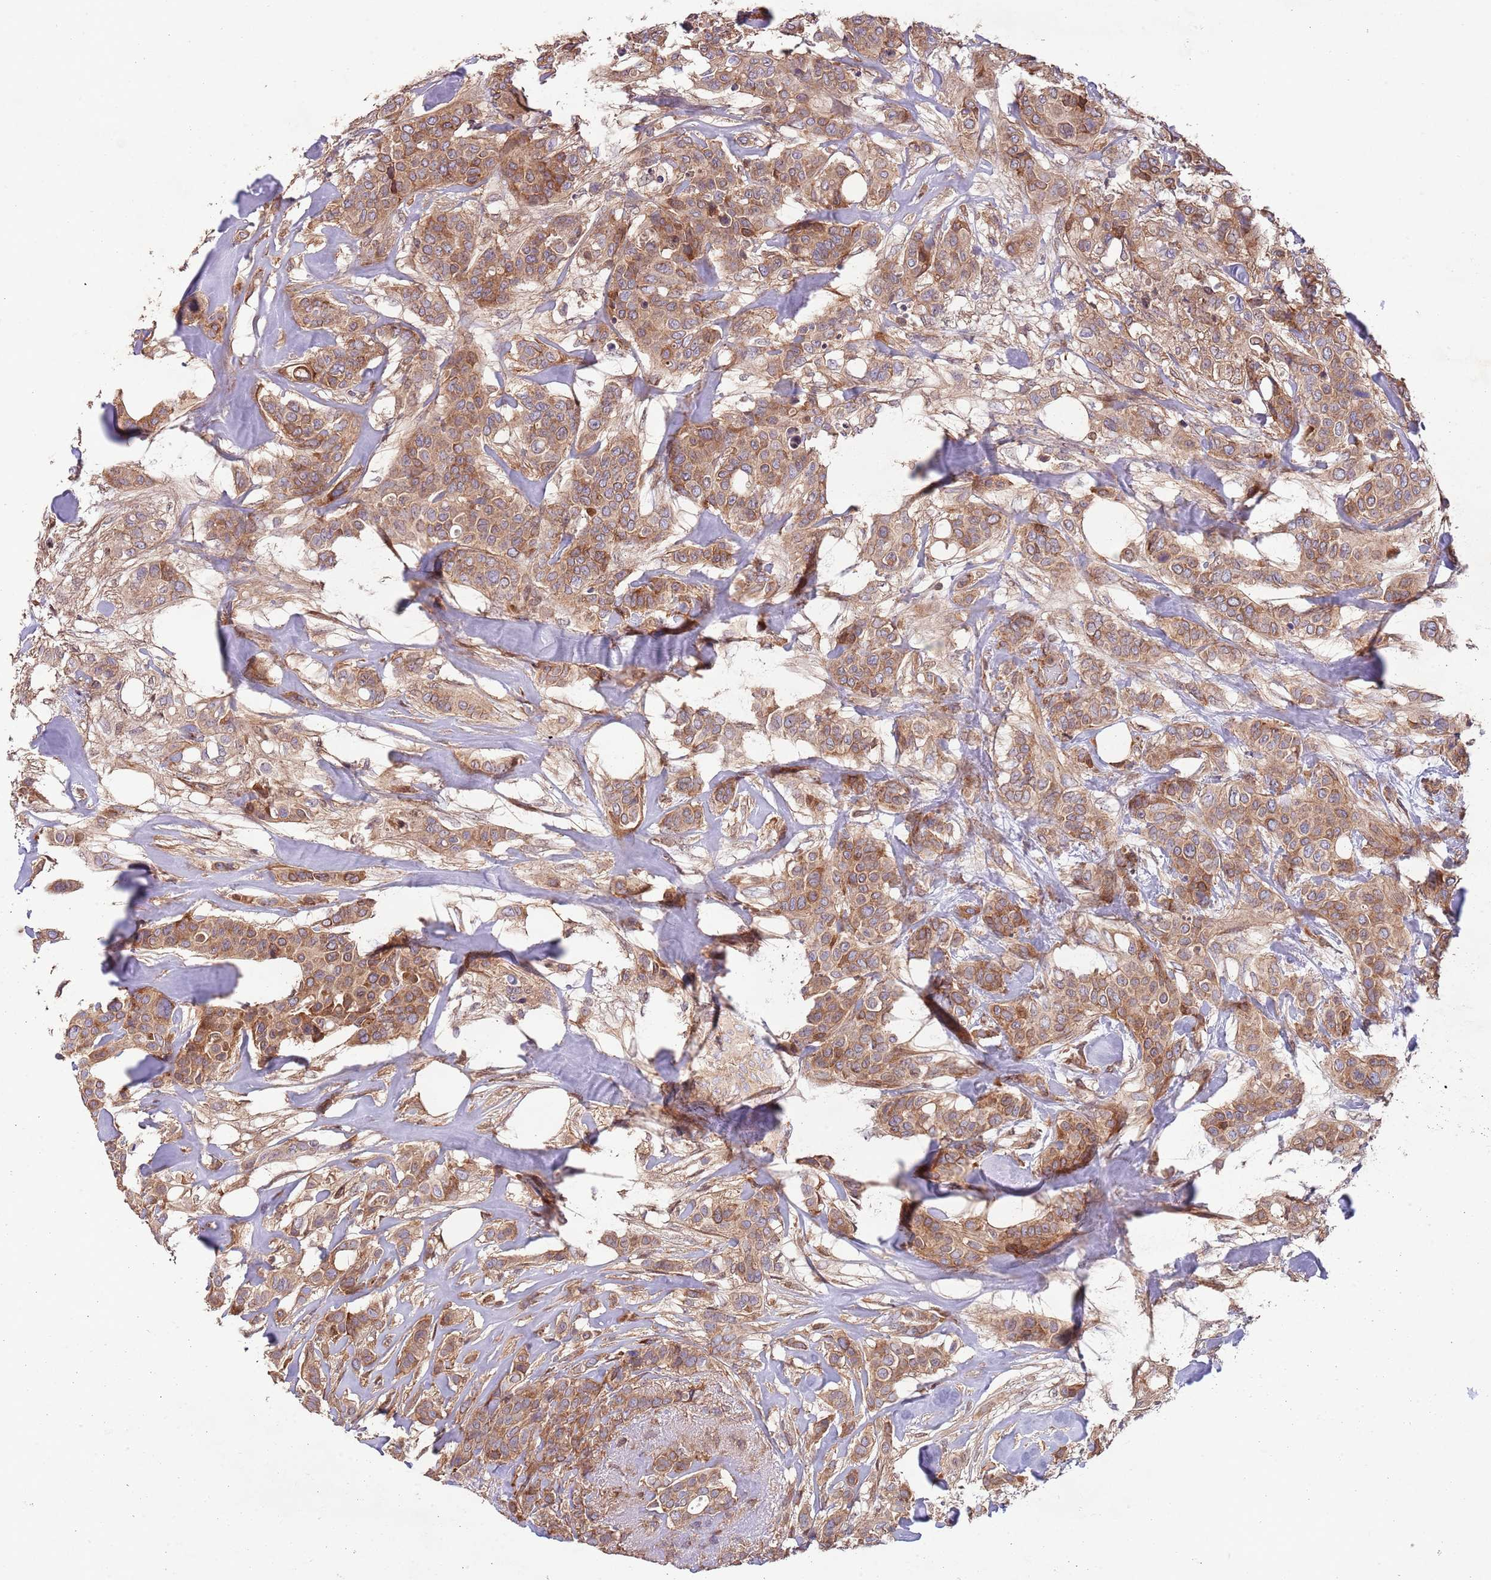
{"staining": {"intensity": "moderate", "quantity": ">75%", "location": "cytoplasmic/membranous"}, "tissue": "breast cancer", "cell_type": "Tumor cells", "image_type": "cancer", "snomed": [{"axis": "morphology", "description": "Lobular carcinoma"}, {"axis": "topography", "description": "Breast"}], "caption": "A medium amount of moderate cytoplasmic/membranous expression is appreciated in approximately >75% of tumor cells in breast lobular carcinoma tissue. The protein is stained brown, and the nuclei are stained in blue (DAB (3,3'-diaminobenzidine) IHC with brightfield microscopy, high magnification).", "gene": "RNF19B", "patient": {"sex": "female", "age": 51}}